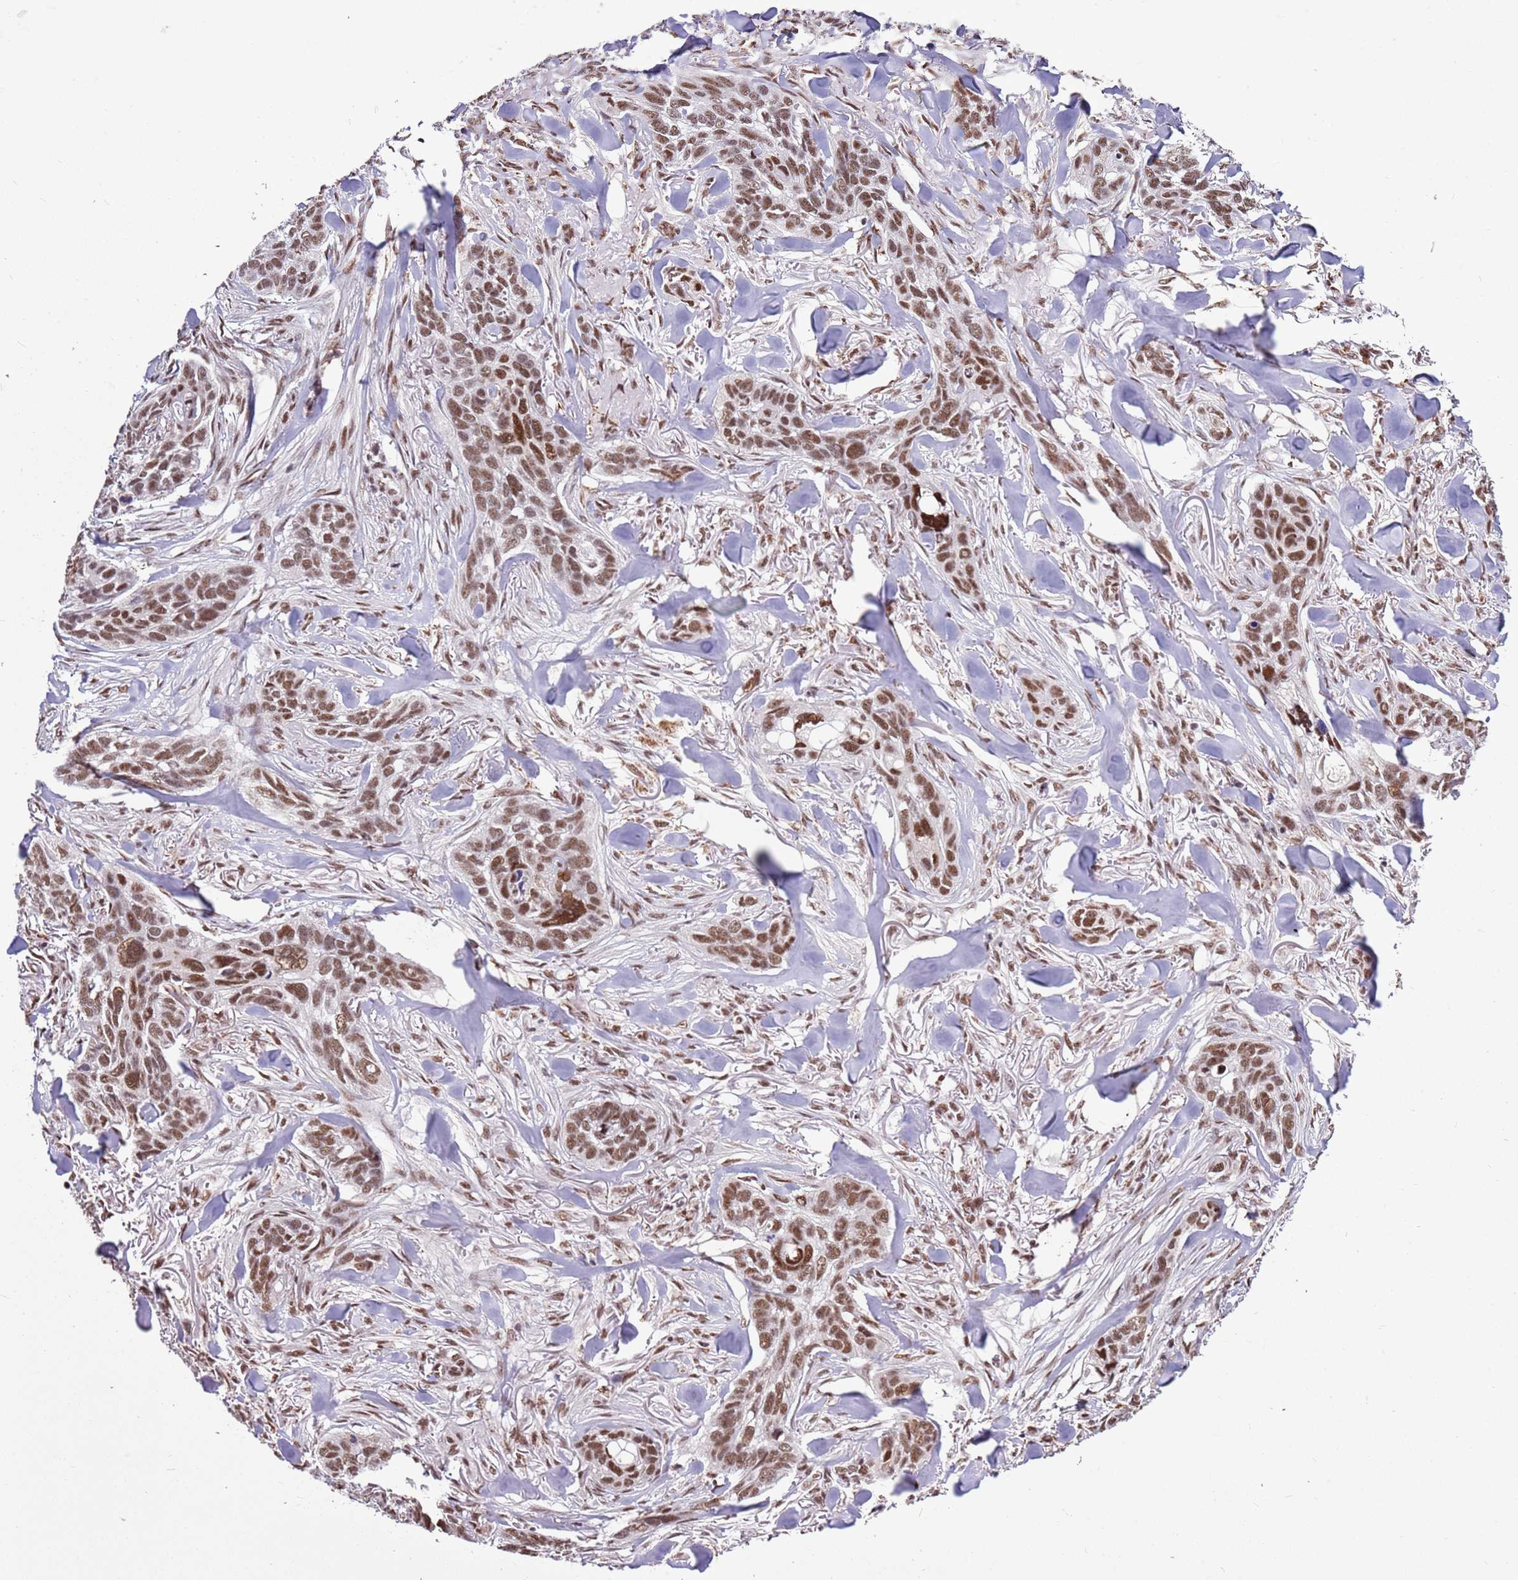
{"staining": {"intensity": "moderate", "quantity": ">75%", "location": "nuclear"}, "tissue": "skin cancer", "cell_type": "Tumor cells", "image_type": "cancer", "snomed": [{"axis": "morphology", "description": "Basal cell carcinoma"}, {"axis": "topography", "description": "Skin"}], "caption": "Brown immunohistochemical staining in human basal cell carcinoma (skin) shows moderate nuclear staining in approximately >75% of tumor cells. (DAB (3,3'-diaminobenzidine) IHC, brown staining for protein, blue staining for nuclei).", "gene": "AKAP8L", "patient": {"sex": "male", "age": 86}}